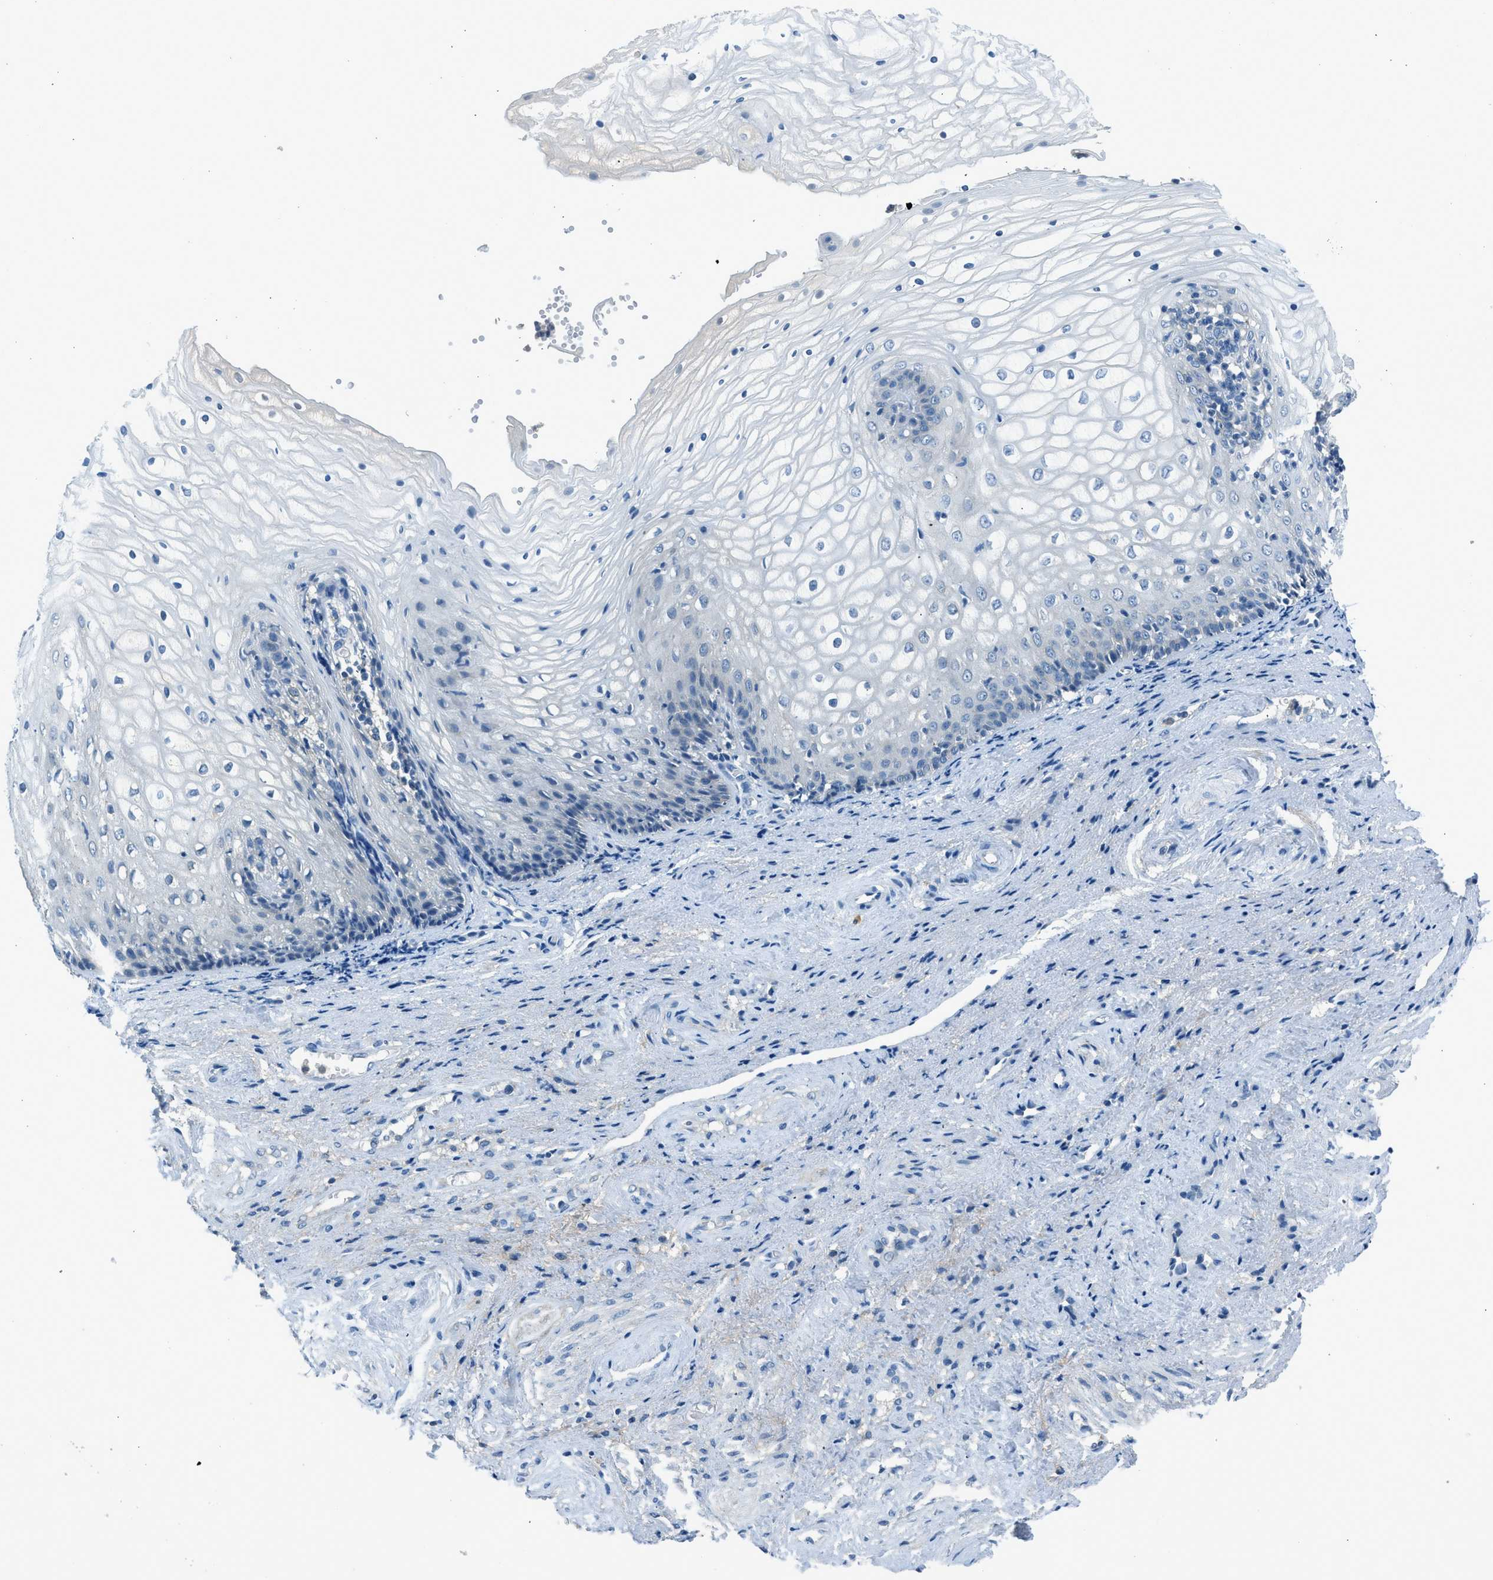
{"staining": {"intensity": "negative", "quantity": "none", "location": "none"}, "tissue": "vagina", "cell_type": "Squamous epithelial cells", "image_type": "normal", "snomed": [{"axis": "morphology", "description": "Normal tissue, NOS"}, {"axis": "topography", "description": "Vagina"}], "caption": "The immunohistochemistry histopathology image has no significant positivity in squamous epithelial cells of vagina.", "gene": "BMP1", "patient": {"sex": "female", "age": 34}}